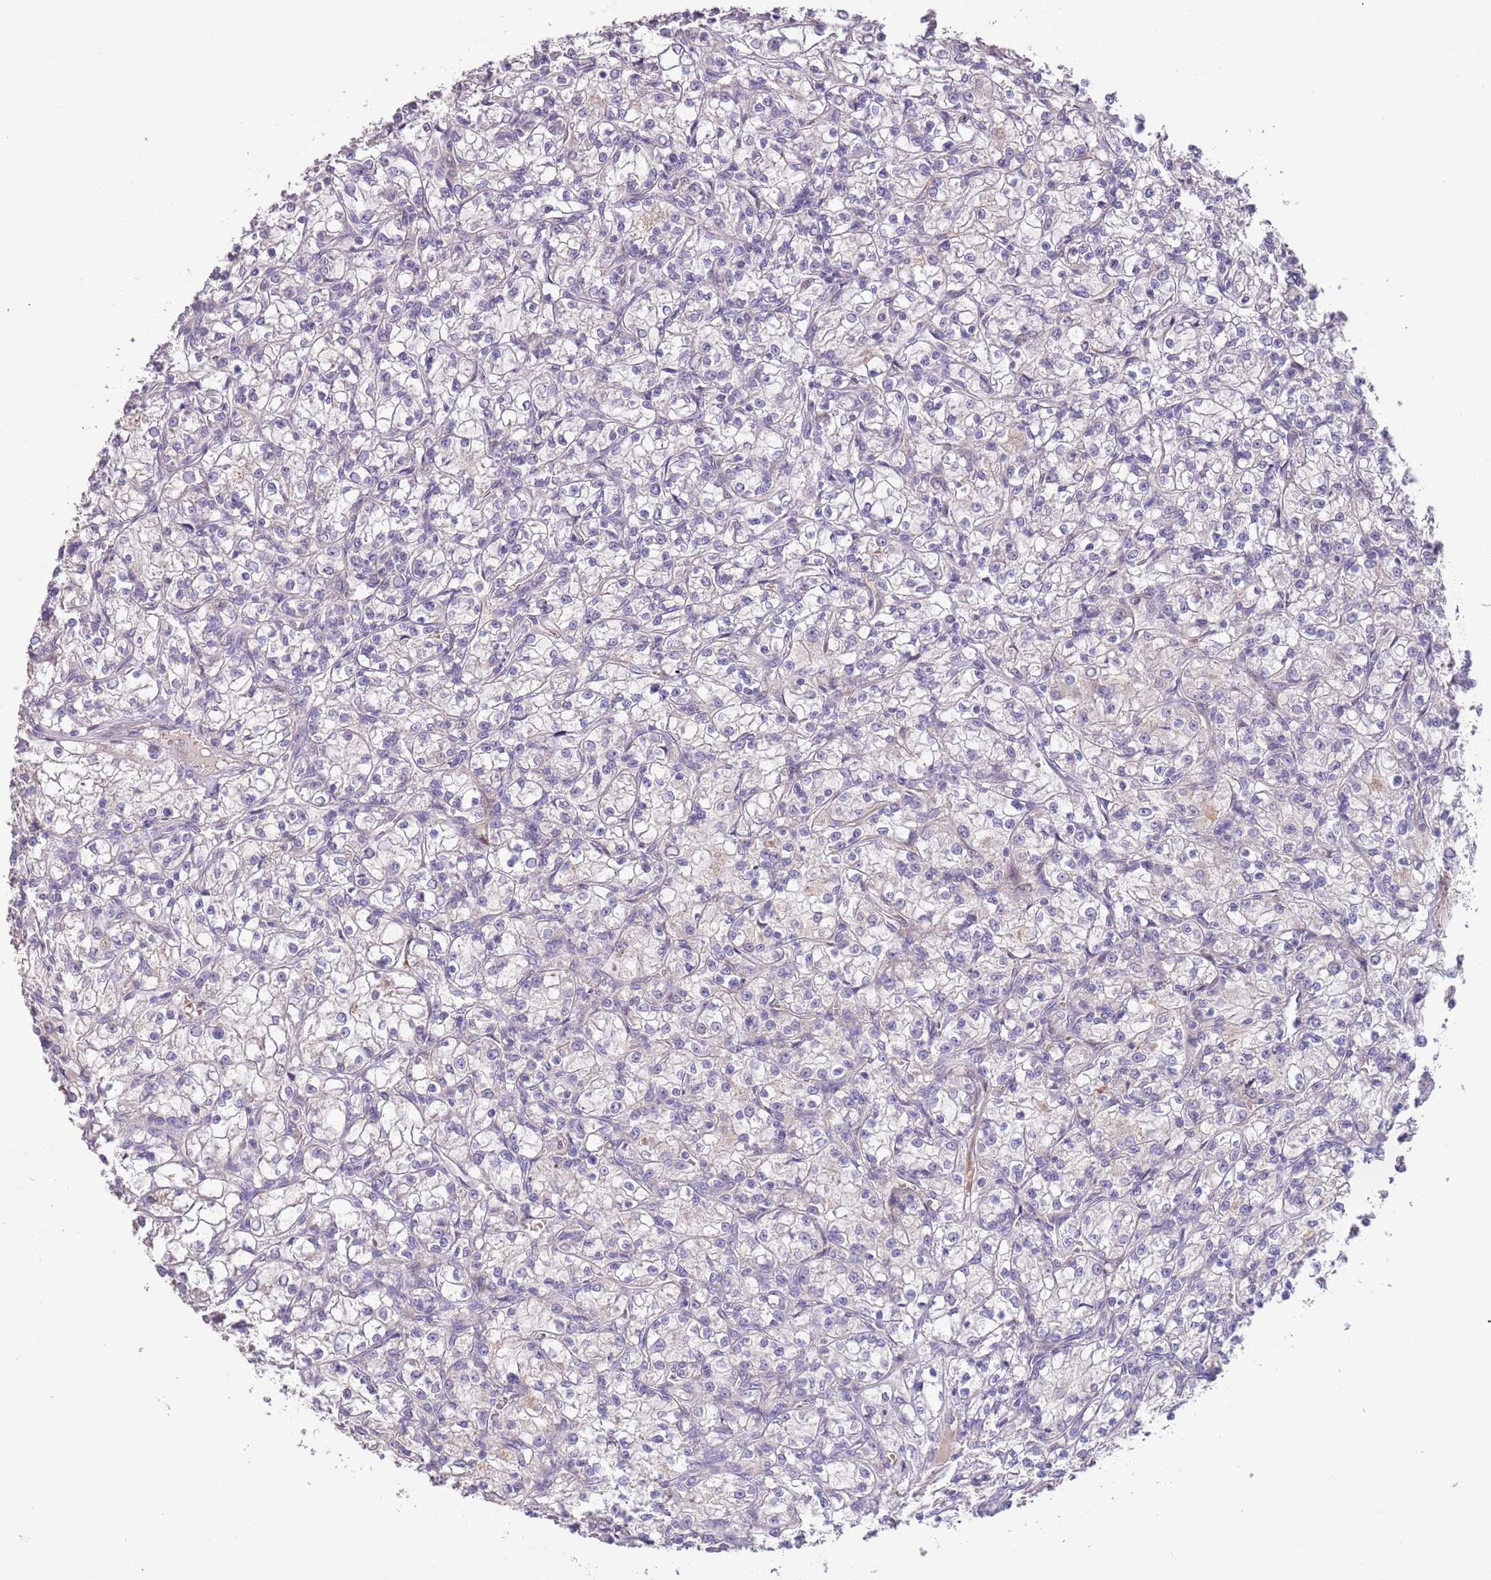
{"staining": {"intensity": "negative", "quantity": "none", "location": "none"}, "tissue": "renal cancer", "cell_type": "Tumor cells", "image_type": "cancer", "snomed": [{"axis": "morphology", "description": "Adenocarcinoma, NOS"}, {"axis": "topography", "description": "Kidney"}], "caption": "Immunohistochemical staining of renal adenocarcinoma shows no significant staining in tumor cells.", "gene": "ZNF658", "patient": {"sex": "female", "age": 59}}